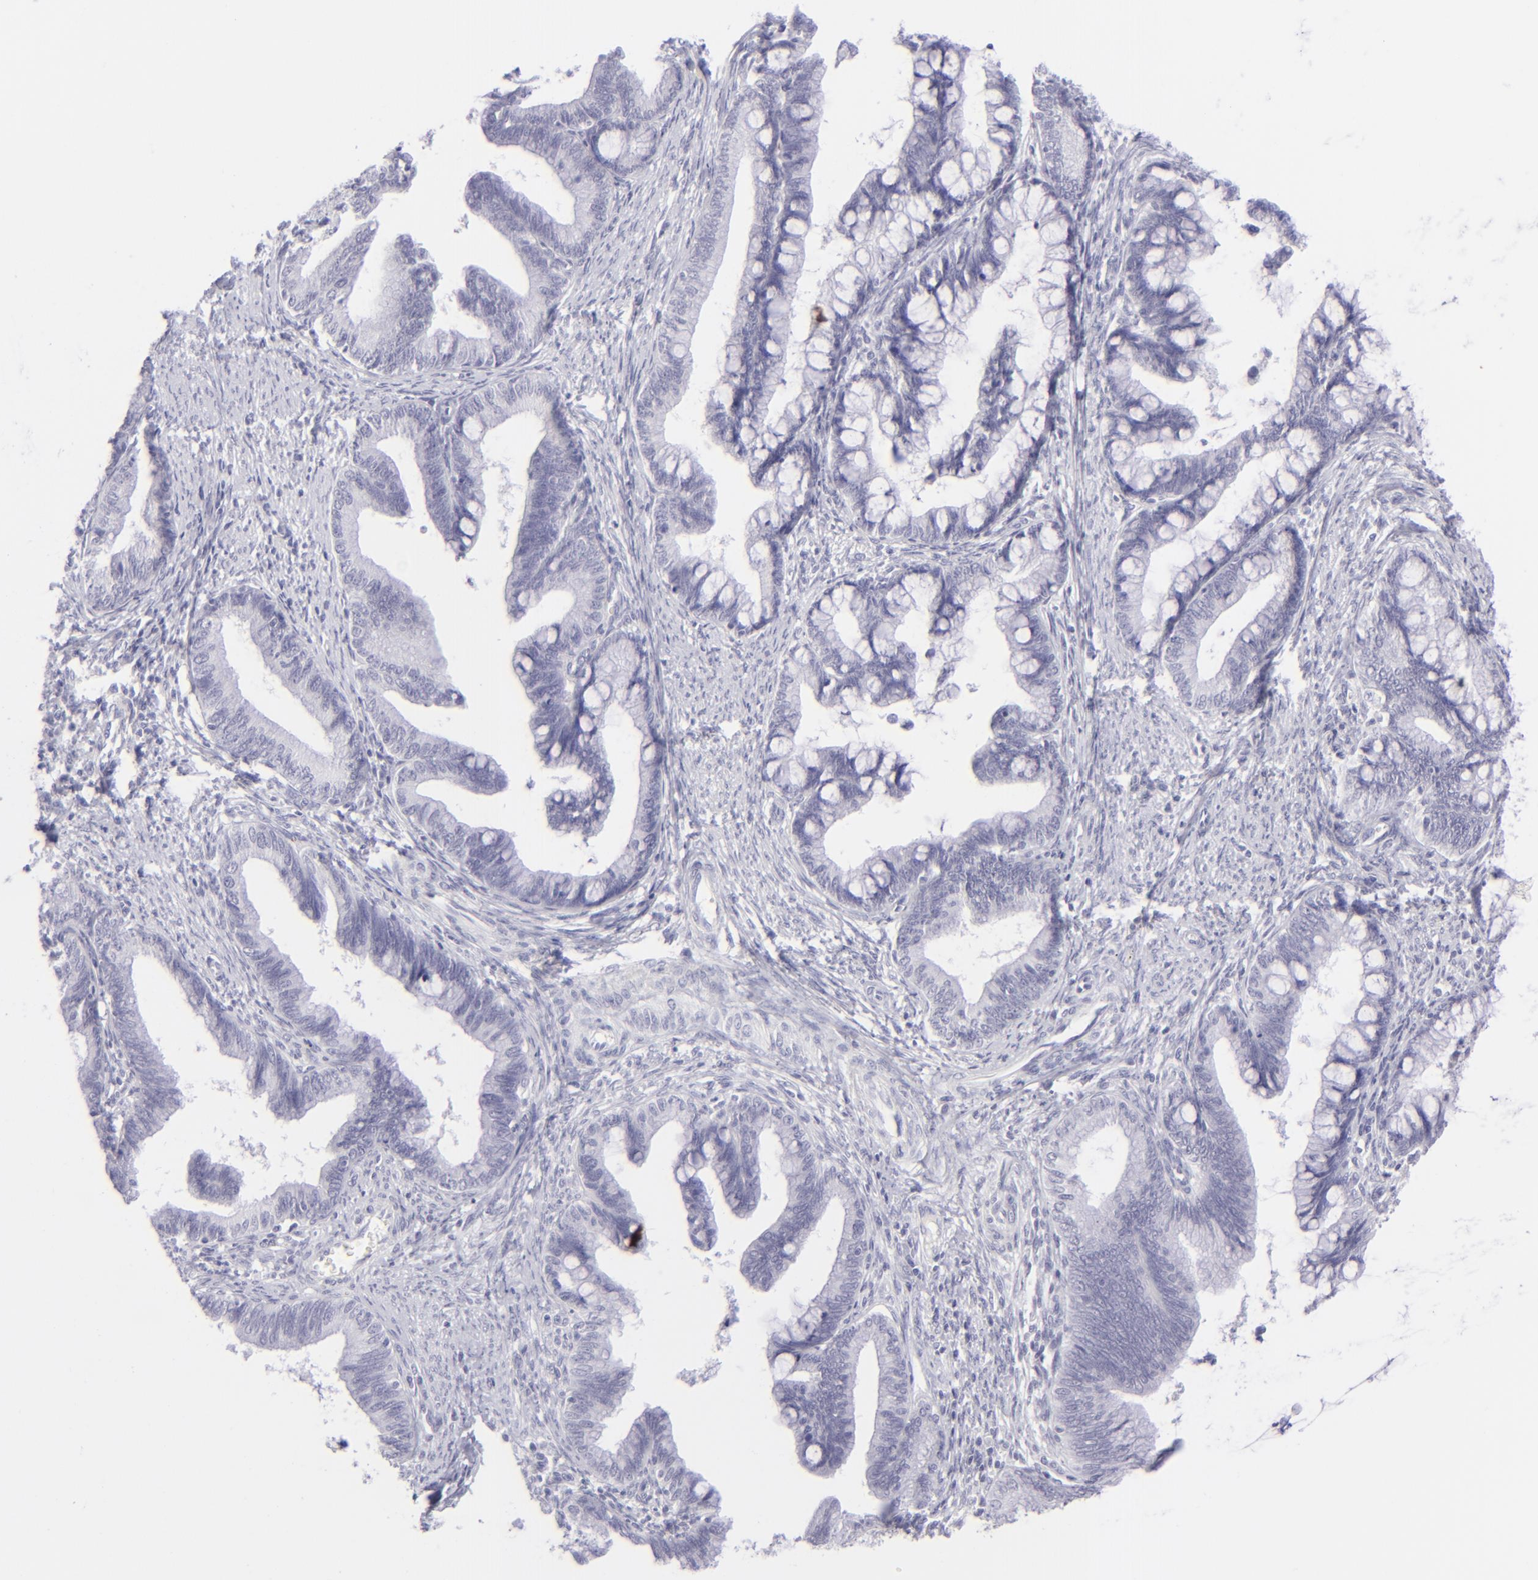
{"staining": {"intensity": "negative", "quantity": "none", "location": "none"}, "tissue": "cervical cancer", "cell_type": "Tumor cells", "image_type": "cancer", "snomed": [{"axis": "morphology", "description": "Adenocarcinoma, NOS"}, {"axis": "topography", "description": "Cervix"}], "caption": "This is an immunohistochemistry (IHC) histopathology image of adenocarcinoma (cervical). There is no positivity in tumor cells.", "gene": "FCER2", "patient": {"sex": "female", "age": 36}}